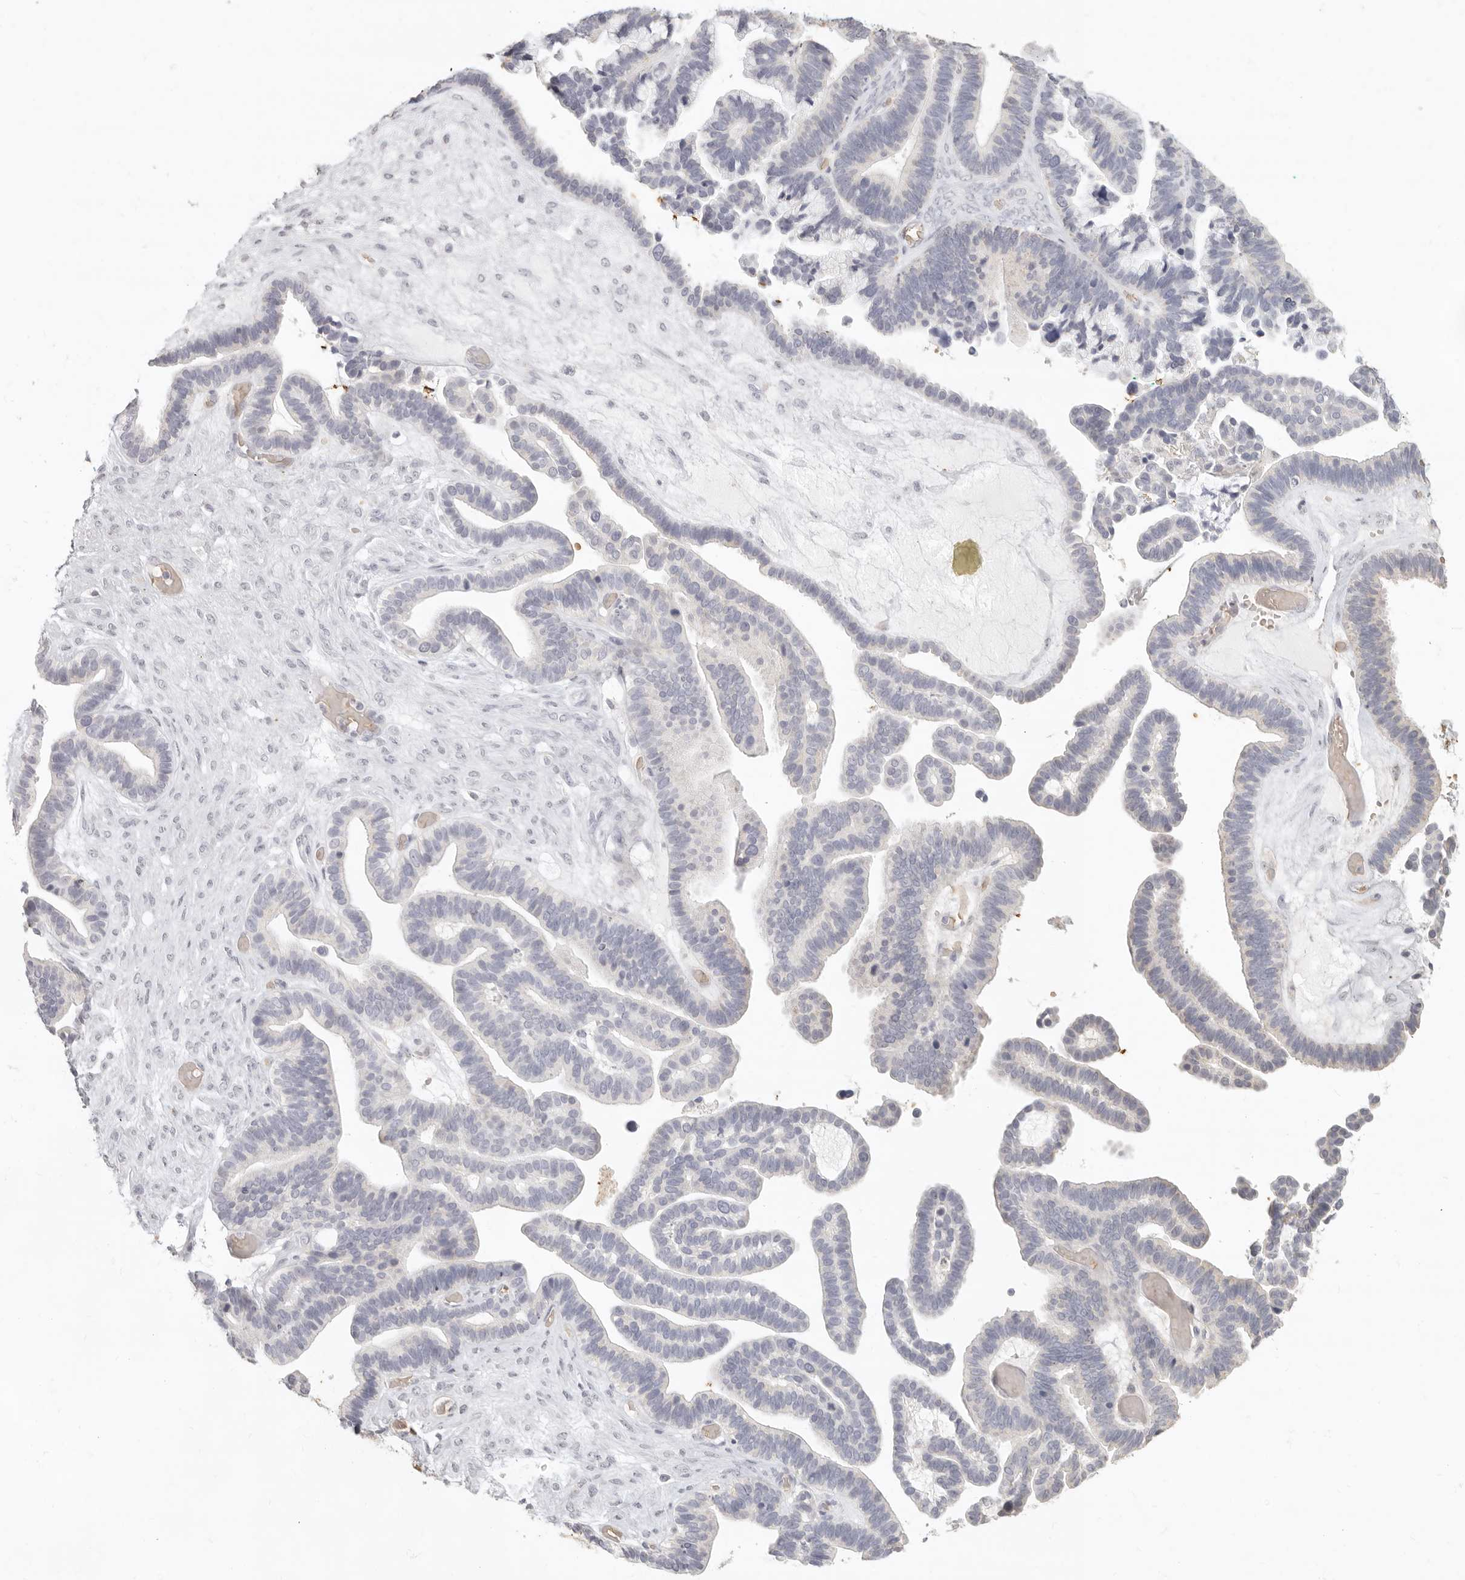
{"staining": {"intensity": "negative", "quantity": "none", "location": "none"}, "tissue": "ovarian cancer", "cell_type": "Tumor cells", "image_type": "cancer", "snomed": [{"axis": "morphology", "description": "Cystadenocarcinoma, serous, NOS"}, {"axis": "topography", "description": "Ovary"}], "caption": "IHC micrograph of ovarian serous cystadenocarcinoma stained for a protein (brown), which shows no positivity in tumor cells.", "gene": "NIBAN1", "patient": {"sex": "female", "age": 56}}